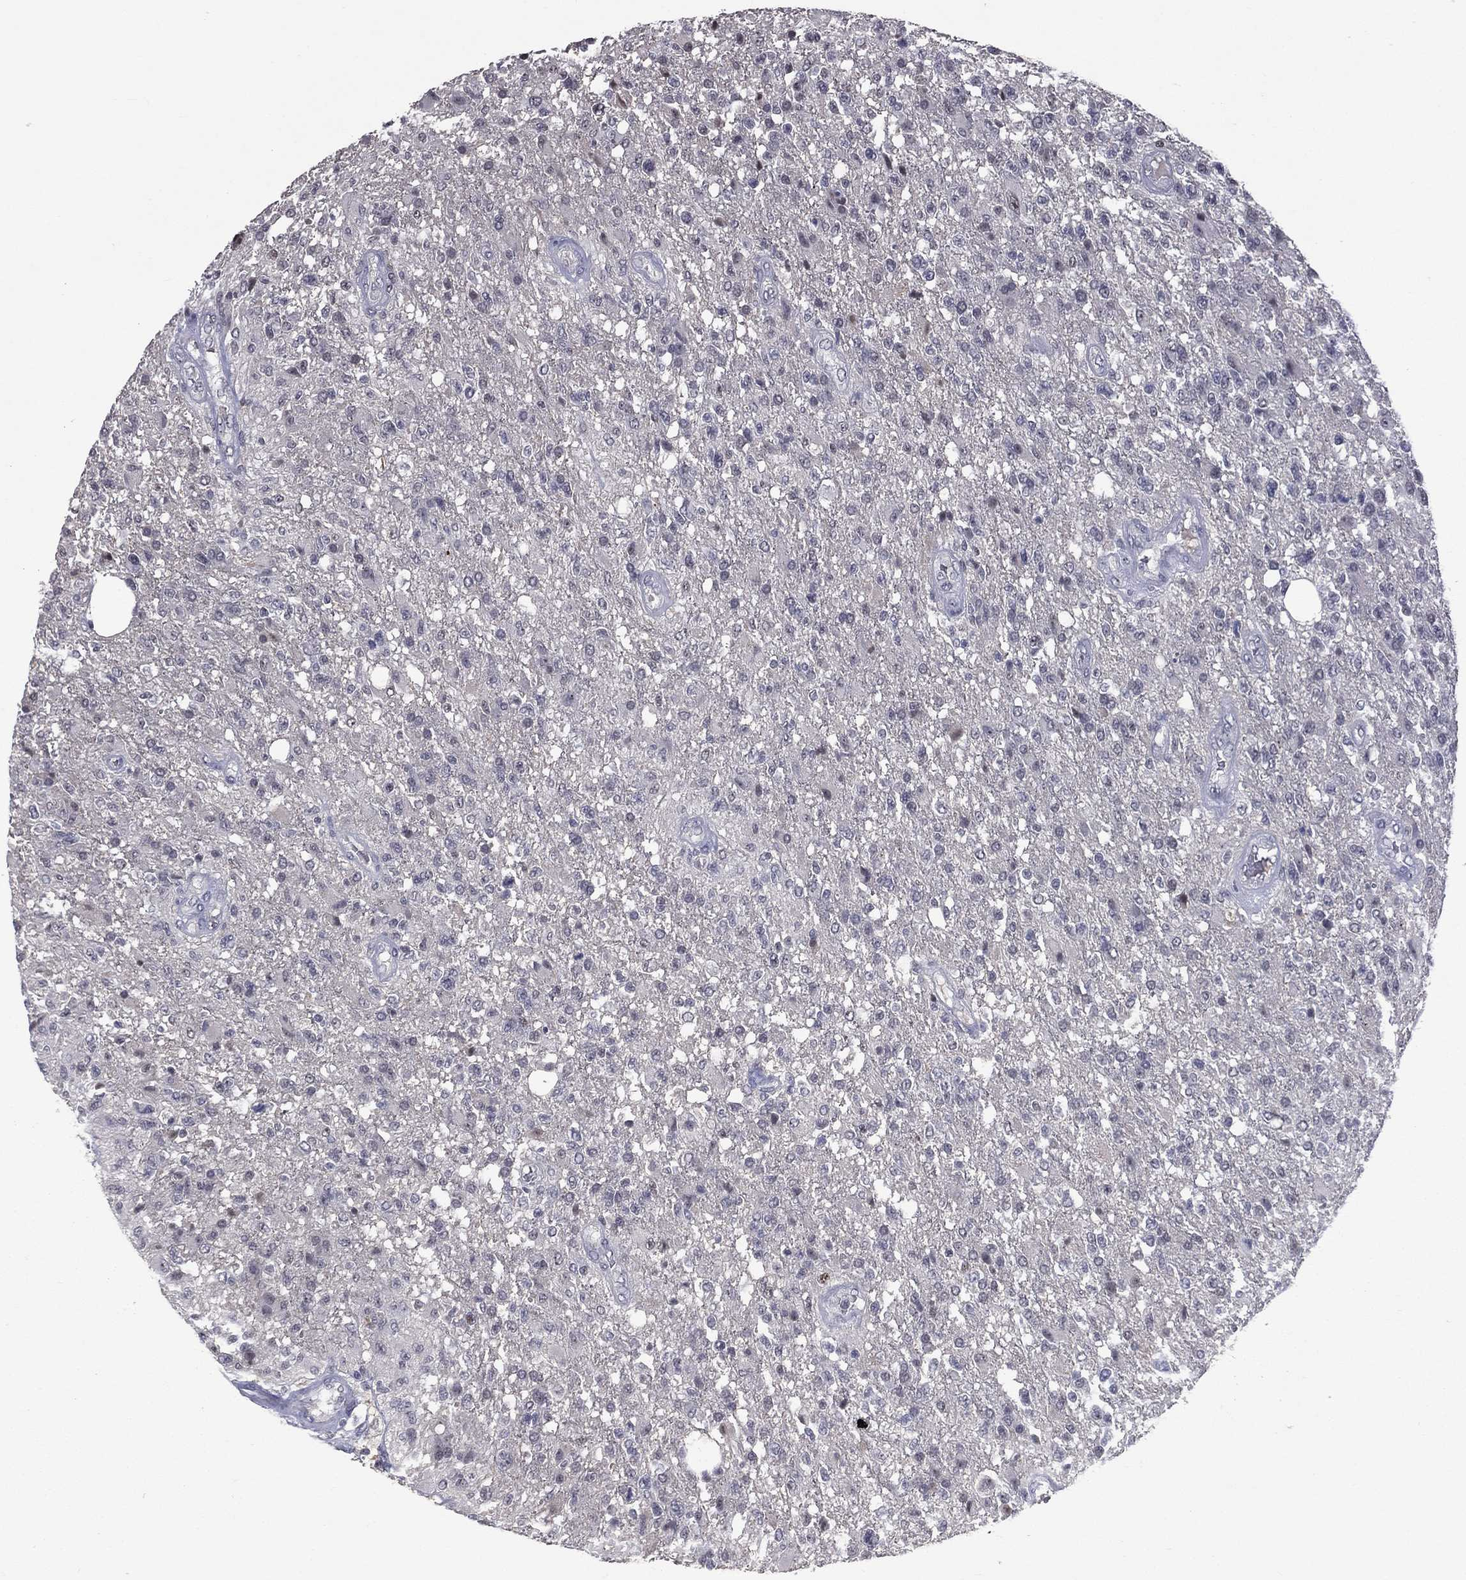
{"staining": {"intensity": "negative", "quantity": "none", "location": "none"}, "tissue": "glioma", "cell_type": "Tumor cells", "image_type": "cancer", "snomed": [{"axis": "morphology", "description": "Glioma, malignant, High grade"}, {"axis": "topography", "description": "Brain"}], "caption": "Tumor cells show no significant staining in malignant high-grade glioma.", "gene": "DSG4", "patient": {"sex": "male", "age": 56}}